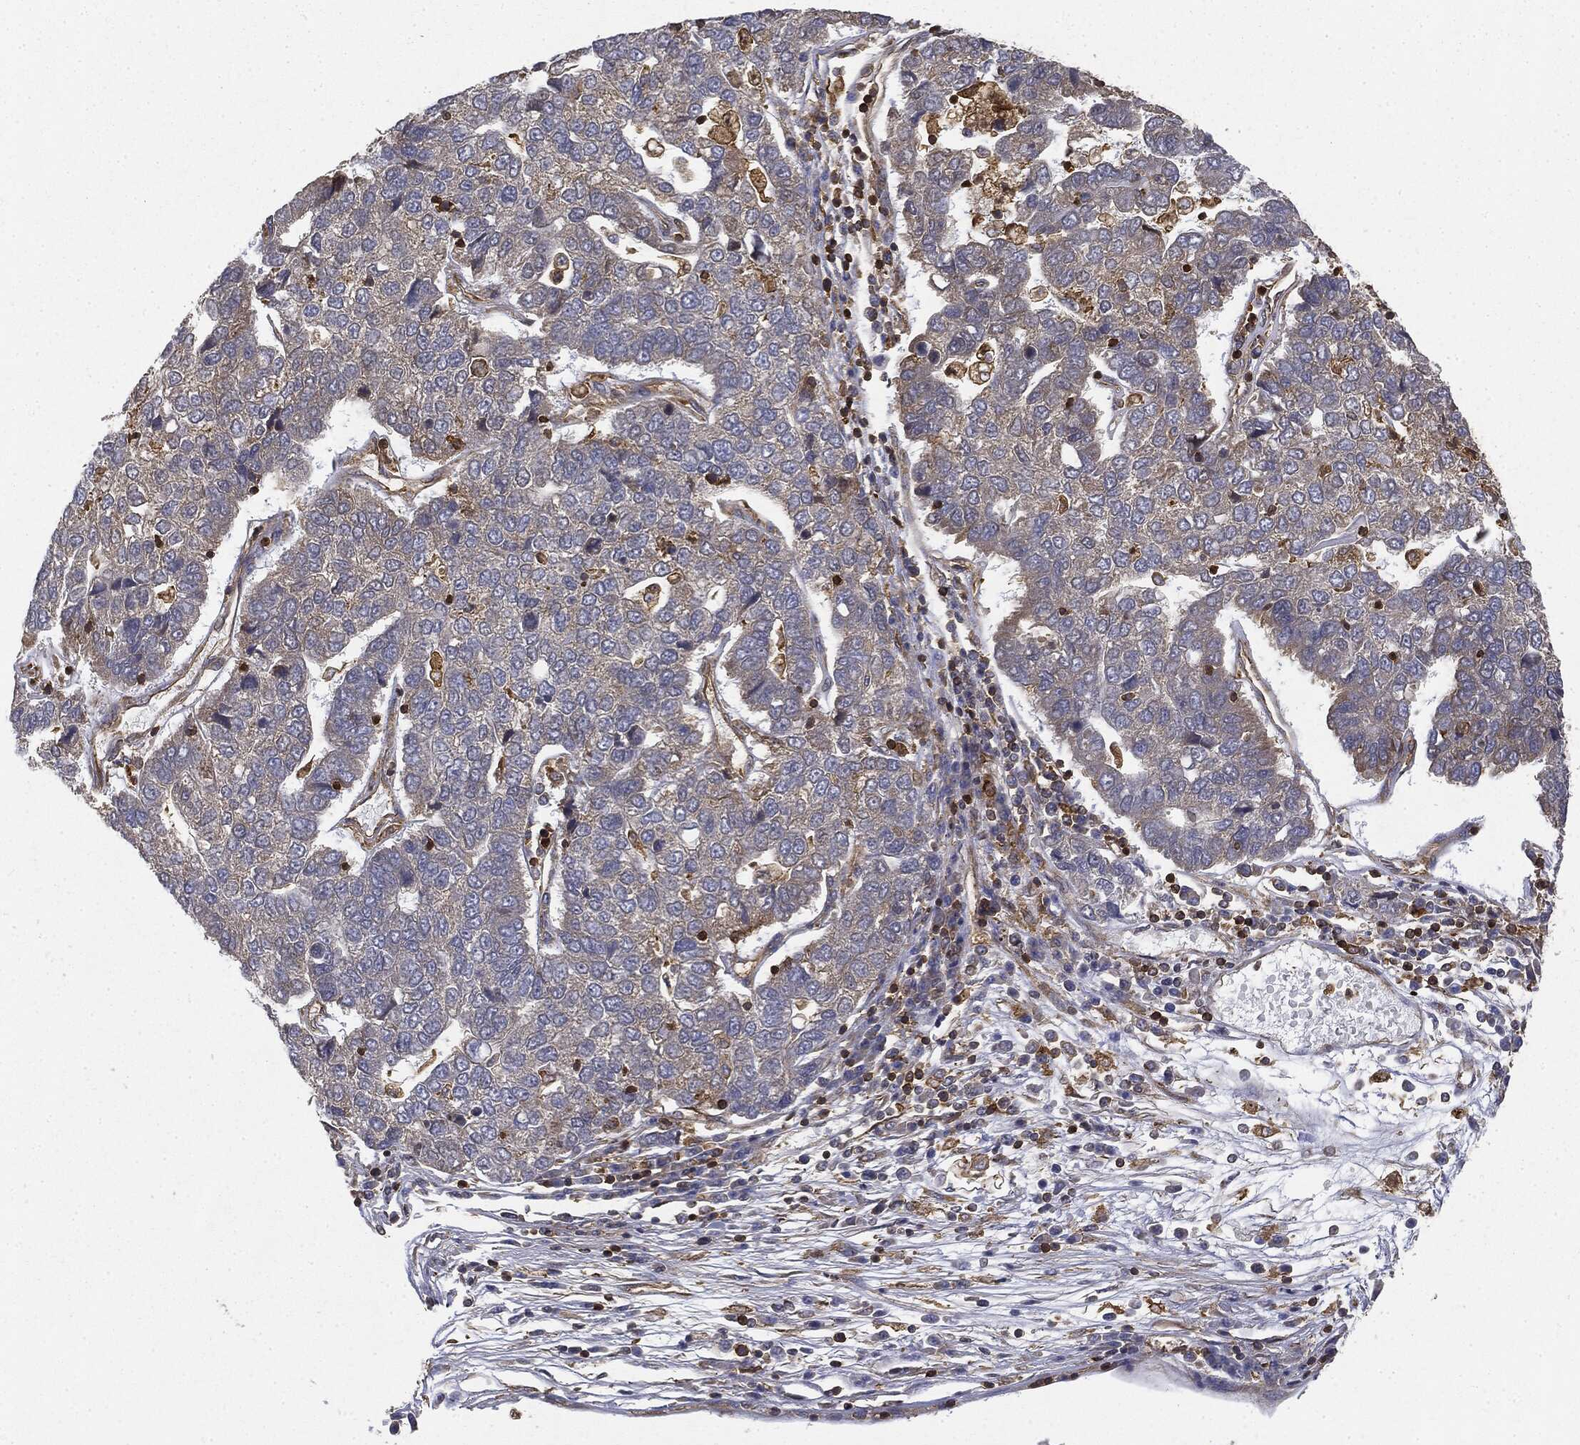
{"staining": {"intensity": "weak", "quantity": "25%-75%", "location": "cytoplasmic/membranous"}, "tissue": "pancreatic cancer", "cell_type": "Tumor cells", "image_type": "cancer", "snomed": [{"axis": "morphology", "description": "Adenocarcinoma, NOS"}, {"axis": "topography", "description": "Pancreas"}], "caption": "Immunohistochemistry of pancreatic adenocarcinoma displays low levels of weak cytoplasmic/membranous expression in about 25%-75% of tumor cells.", "gene": "WDR1", "patient": {"sex": "female", "age": 61}}